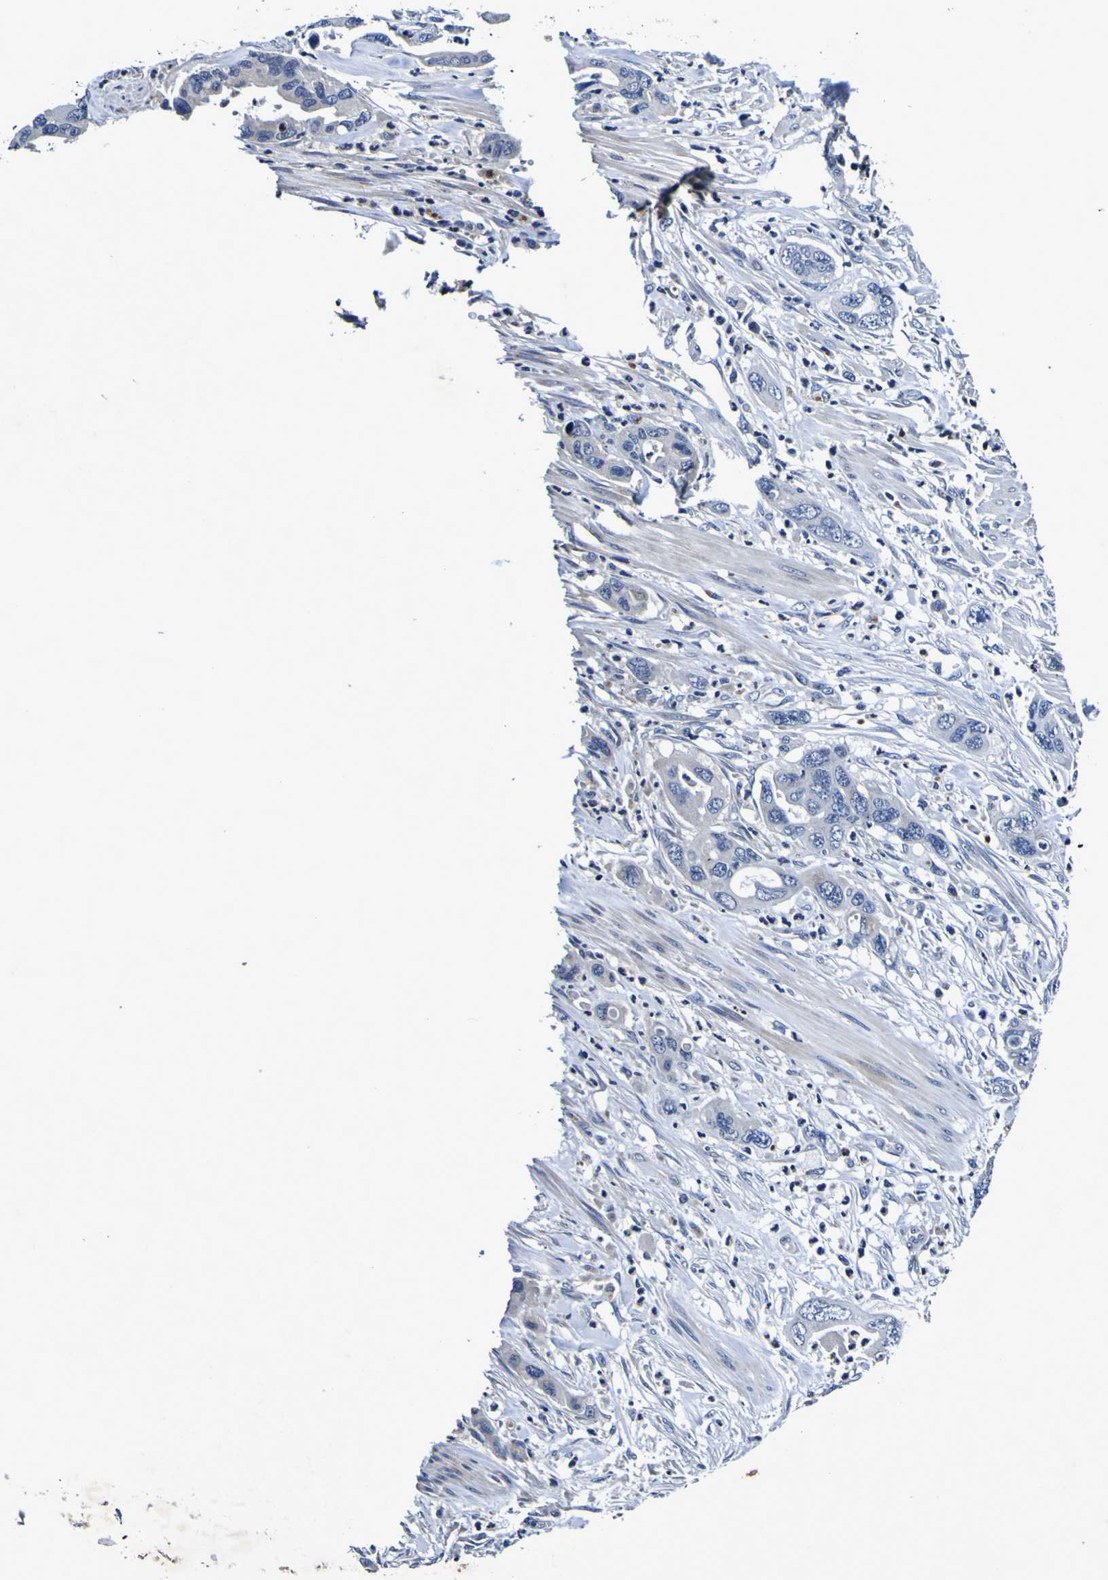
{"staining": {"intensity": "negative", "quantity": "none", "location": "none"}, "tissue": "pancreatic cancer", "cell_type": "Tumor cells", "image_type": "cancer", "snomed": [{"axis": "morphology", "description": "Adenocarcinoma, NOS"}, {"axis": "topography", "description": "Pancreas"}], "caption": "The micrograph demonstrates no staining of tumor cells in pancreatic cancer (adenocarcinoma).", "gene": "PANK4", "patient": {"sex": "female", "age": 71}}